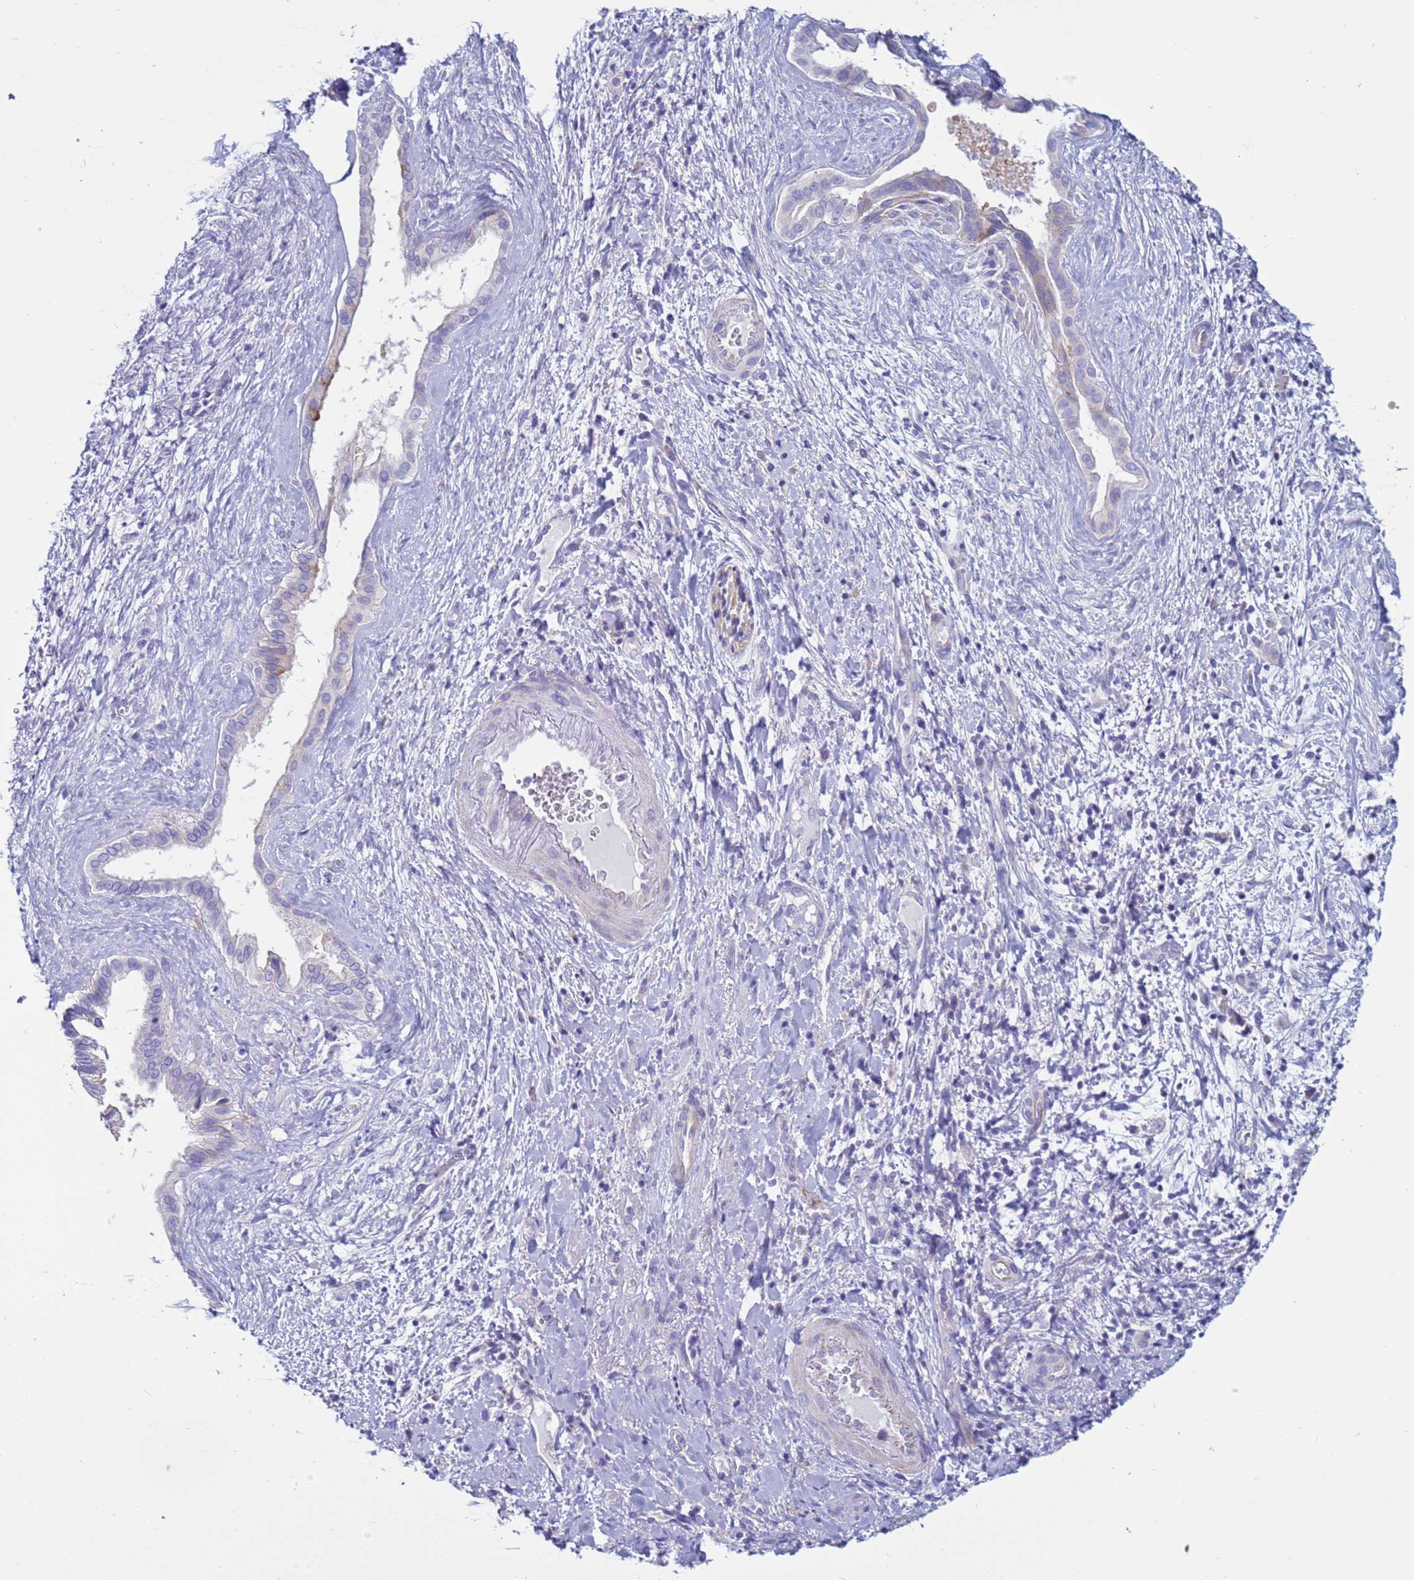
{"staining": {"intensity": "weak", "quantity": "<25%", "location": "cytoplasmic/membranous"}, "tissue": "liver cancer", "cell_type": "Tumor cells", "image_type": "cancer", "snomed": [{"axis": "morphology", "description": "Cholangiocarcinoma"}, {"axis": "topography", "description": "Liver"}], "caption": "Liver cholangiocarcinoma was stained to show a protein in brown. There is no significant expression in tumor cells.", "gene": "CST4", "patient": {"sex": "male", "age": 67}}